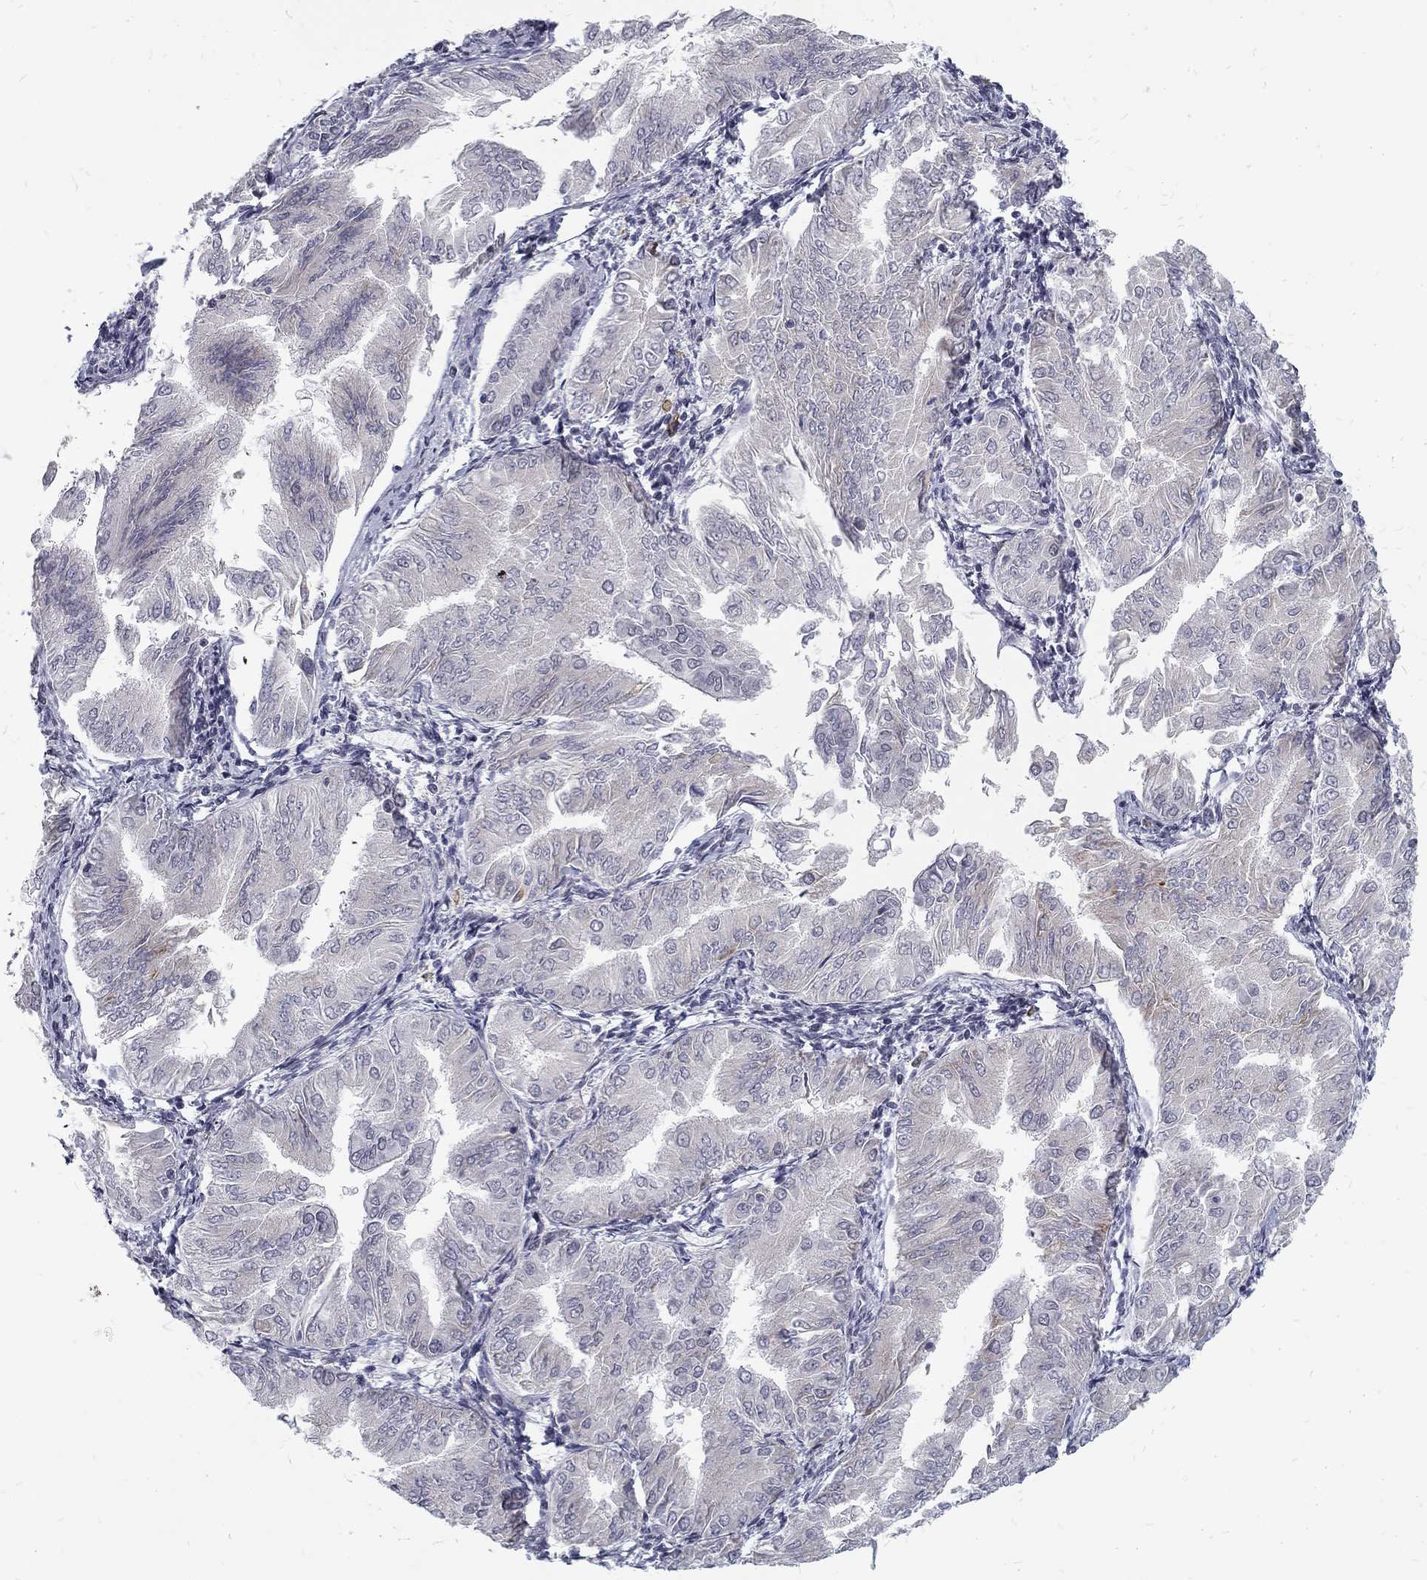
{"staining": {"intensity": "negative", "quantity": "none", "location": "none"}, "tissue": "endometrial cancer", "cell_type": "Tumor cells", "image_type": "cancer", "snomed": [{"axis": "morphology", "description": "Adenocarcinoma, NOS"}, {"axis": "topography", "description": "Endometrium"}], "caption": "DAB (3,3'-diaminobenzidine) immunohistochemical staining of endometrial adenocarcinoma reveals no significant staining in tumor cells.", "gene": "SNORC", "patient": {"sex": "female", "age": 53}}